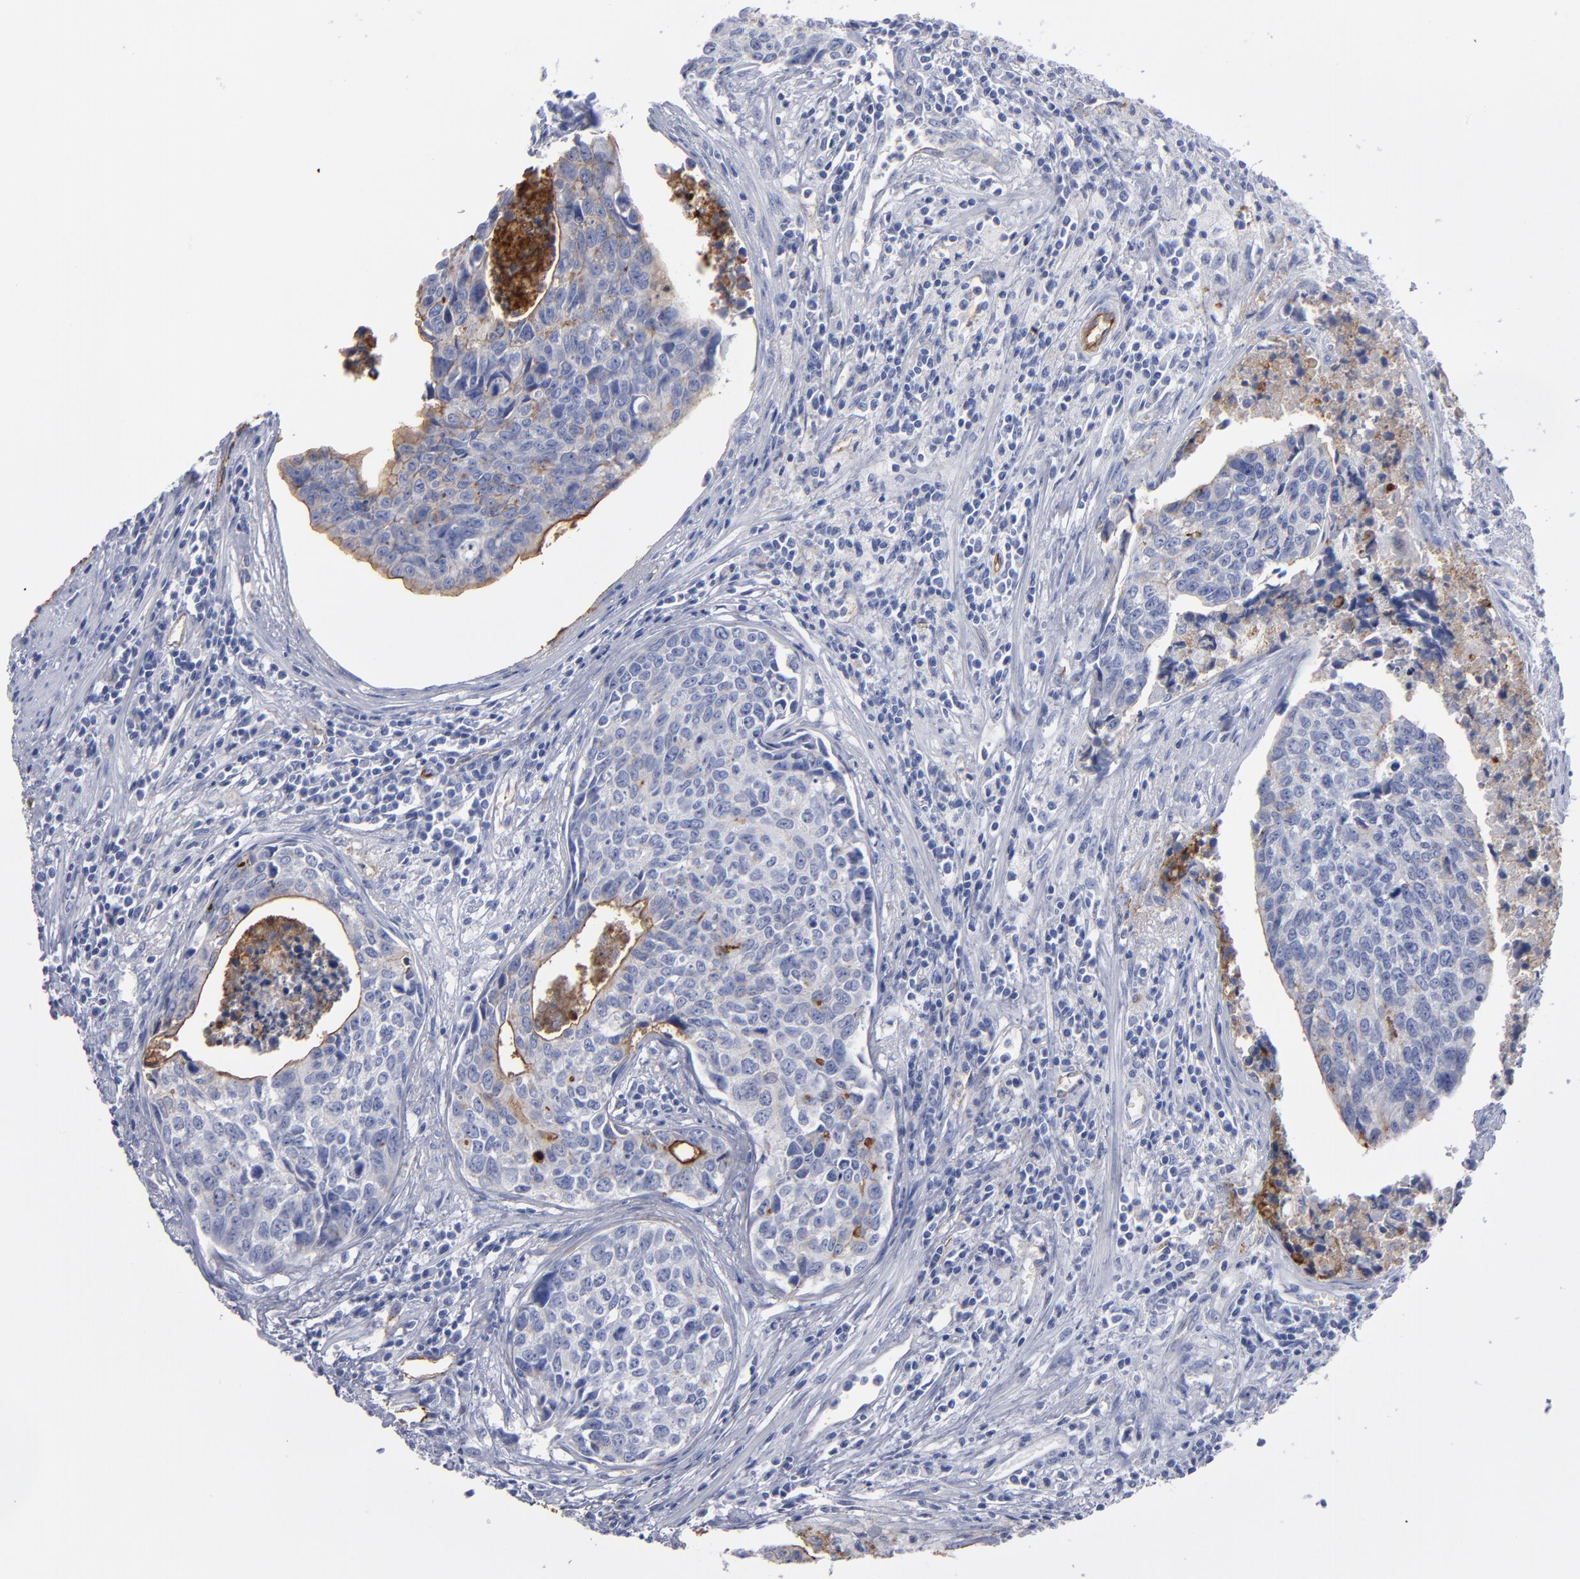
{"staining": {"intensity": "weak", "quantity": "<25%", "location": "cytoplasmic/membranous"}, "tissue": "urothelial cancer", "cell_type": "Tumor cells", "image_type": "cancer", "snomed": [{"axis": "morphology", "description": "Urothelial carcinoma, High grade"}, {"axis": "topography", "description": "Urinary bladder"}], "caption": "Human urothelial carcinoma (high-grade) stained for a protein using immunohistochemistry reveals no expression in tumor cells.", "gene": "TM4SF1", "patient": {"sex": "male", "age": 81}}